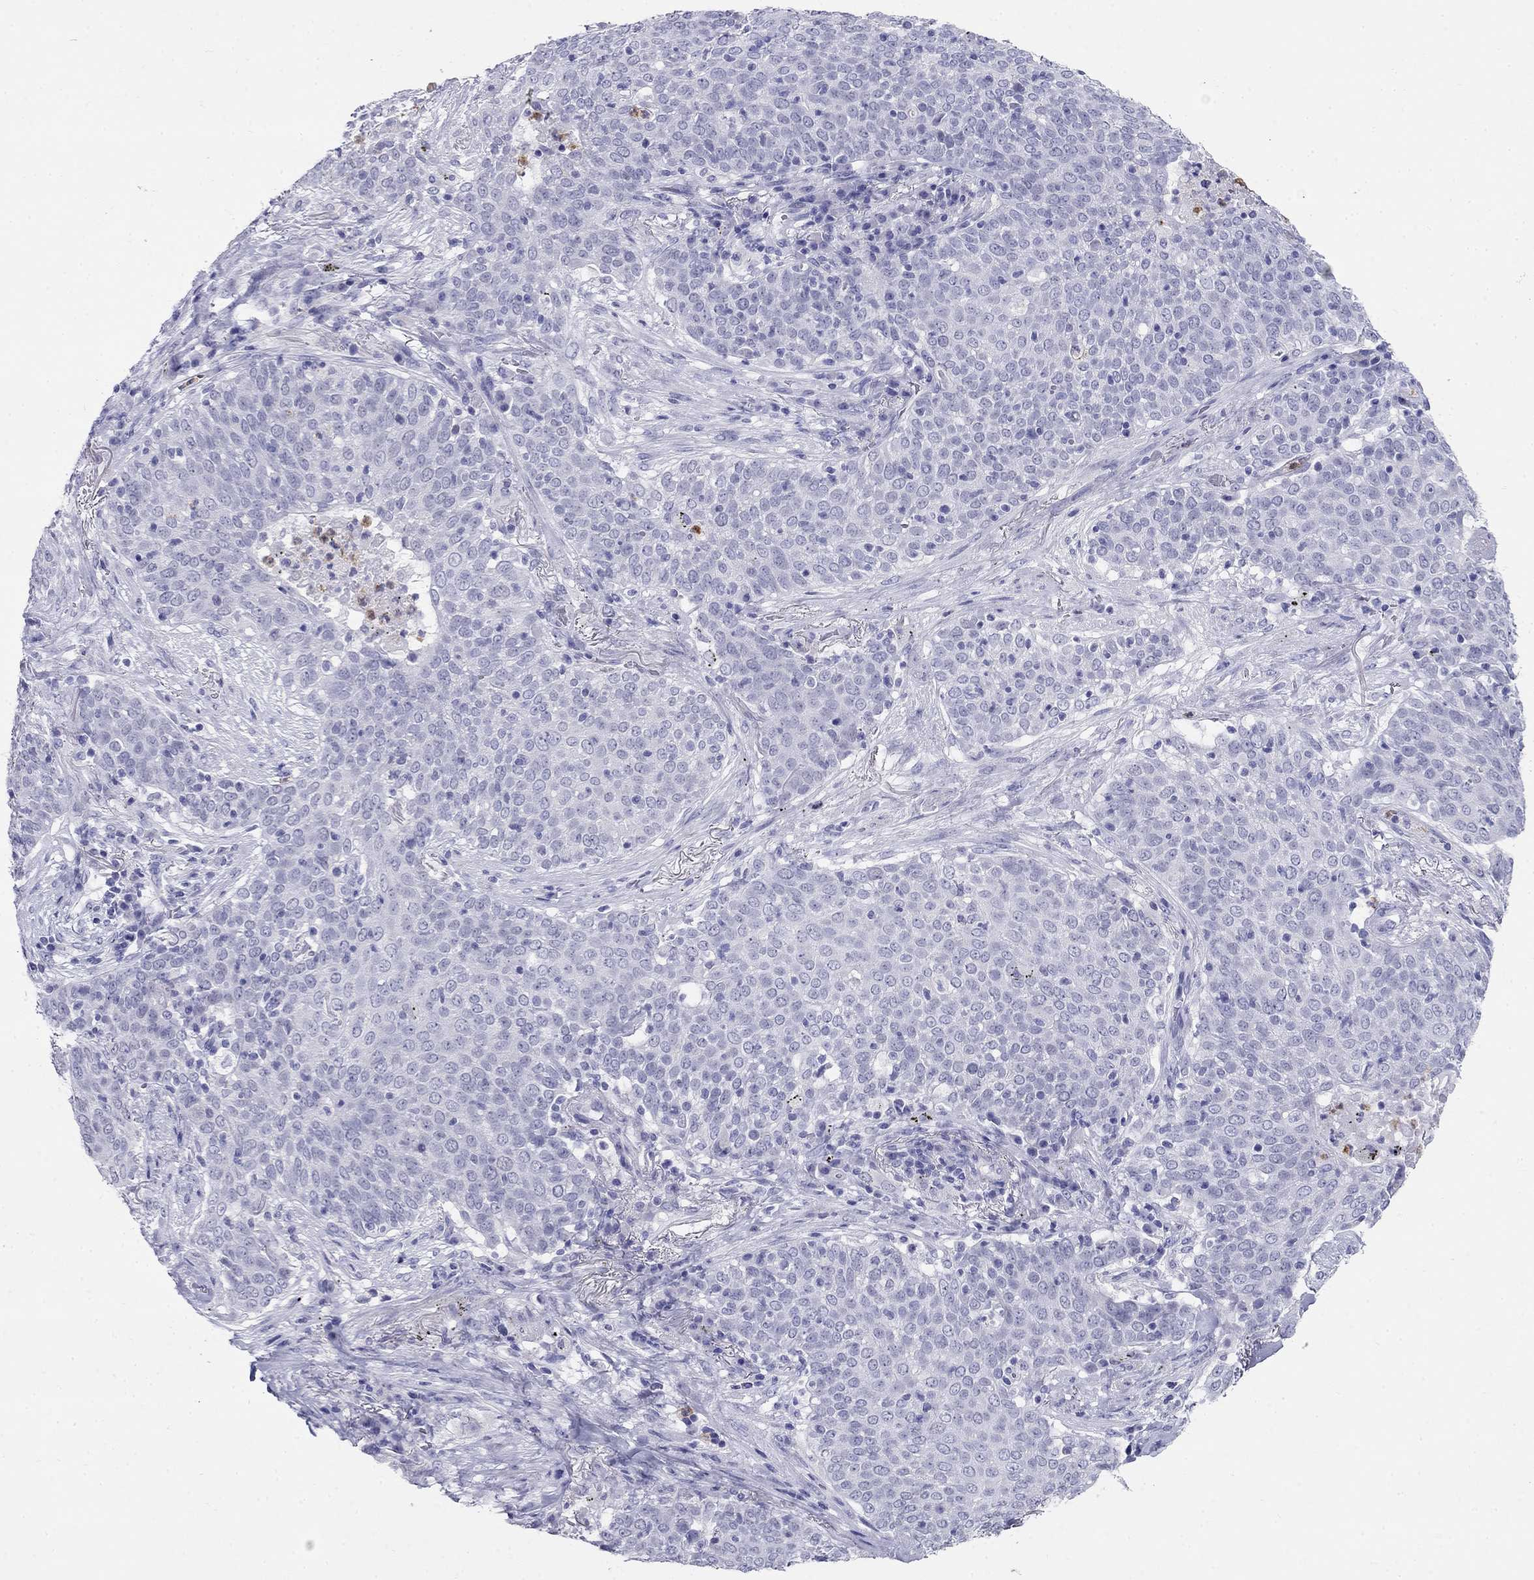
{"staining": {"intensity": "negative", "quantity": "none", "location": "none"}, "tissue": "lung cancer", "cell_type": "Tumor cells", "image_type": "cancer", "snomed": [{"axis": "morphology", "description": "Squamous cell carcinoma, NOS"}, {"axis": "topography", "description": "Lung"}], "caption": "A high-resolution photomicrograph shows immunohistochemistry staining of lung cancer (squamous cell carcinoma), which displays no significant expression in tumor cells.", "gene": "PPP1R36", "patient": {"sex": "male", "age": 82}}